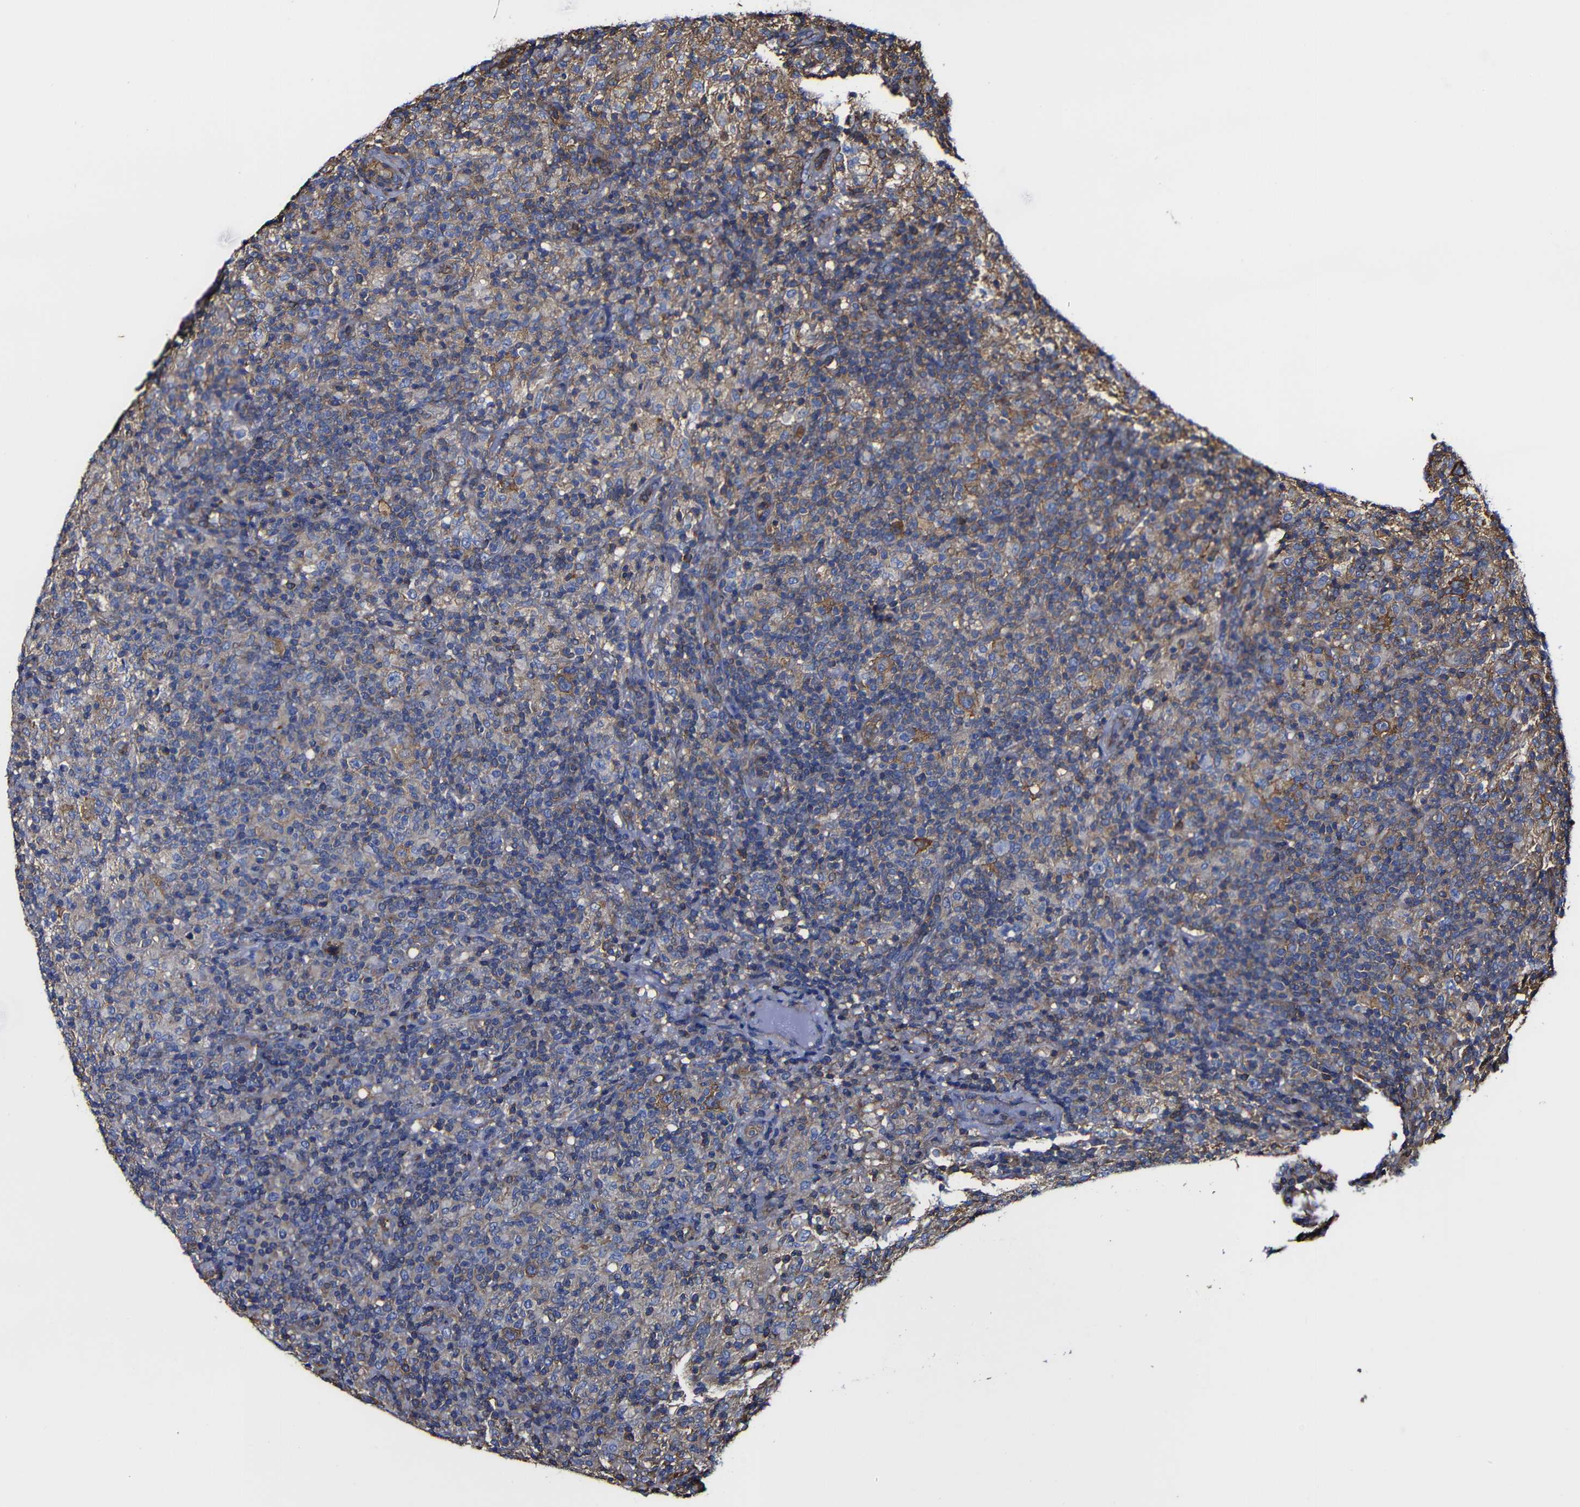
{"staining": {"intensity": "moderate", "quantity": ">75%", "location": "cytoplasmic/membranous"}, "tissue": "lymphoma", "cell_type": "Tumor cells", "image_type": "cancer", "snomed": [{"axis": "morphology", "description": "Hodgkin's disease, NOS"}, {"axis": "topography", "description": "Lymph node"}], "caption": "Protein expression analysis of human Hodgkin's disease reveals moderate cytoplasmic/membranous staining in approximately >75% of tumor cells.", "gene": "MSN", "patient": {"sex": "male", "age": 70}}